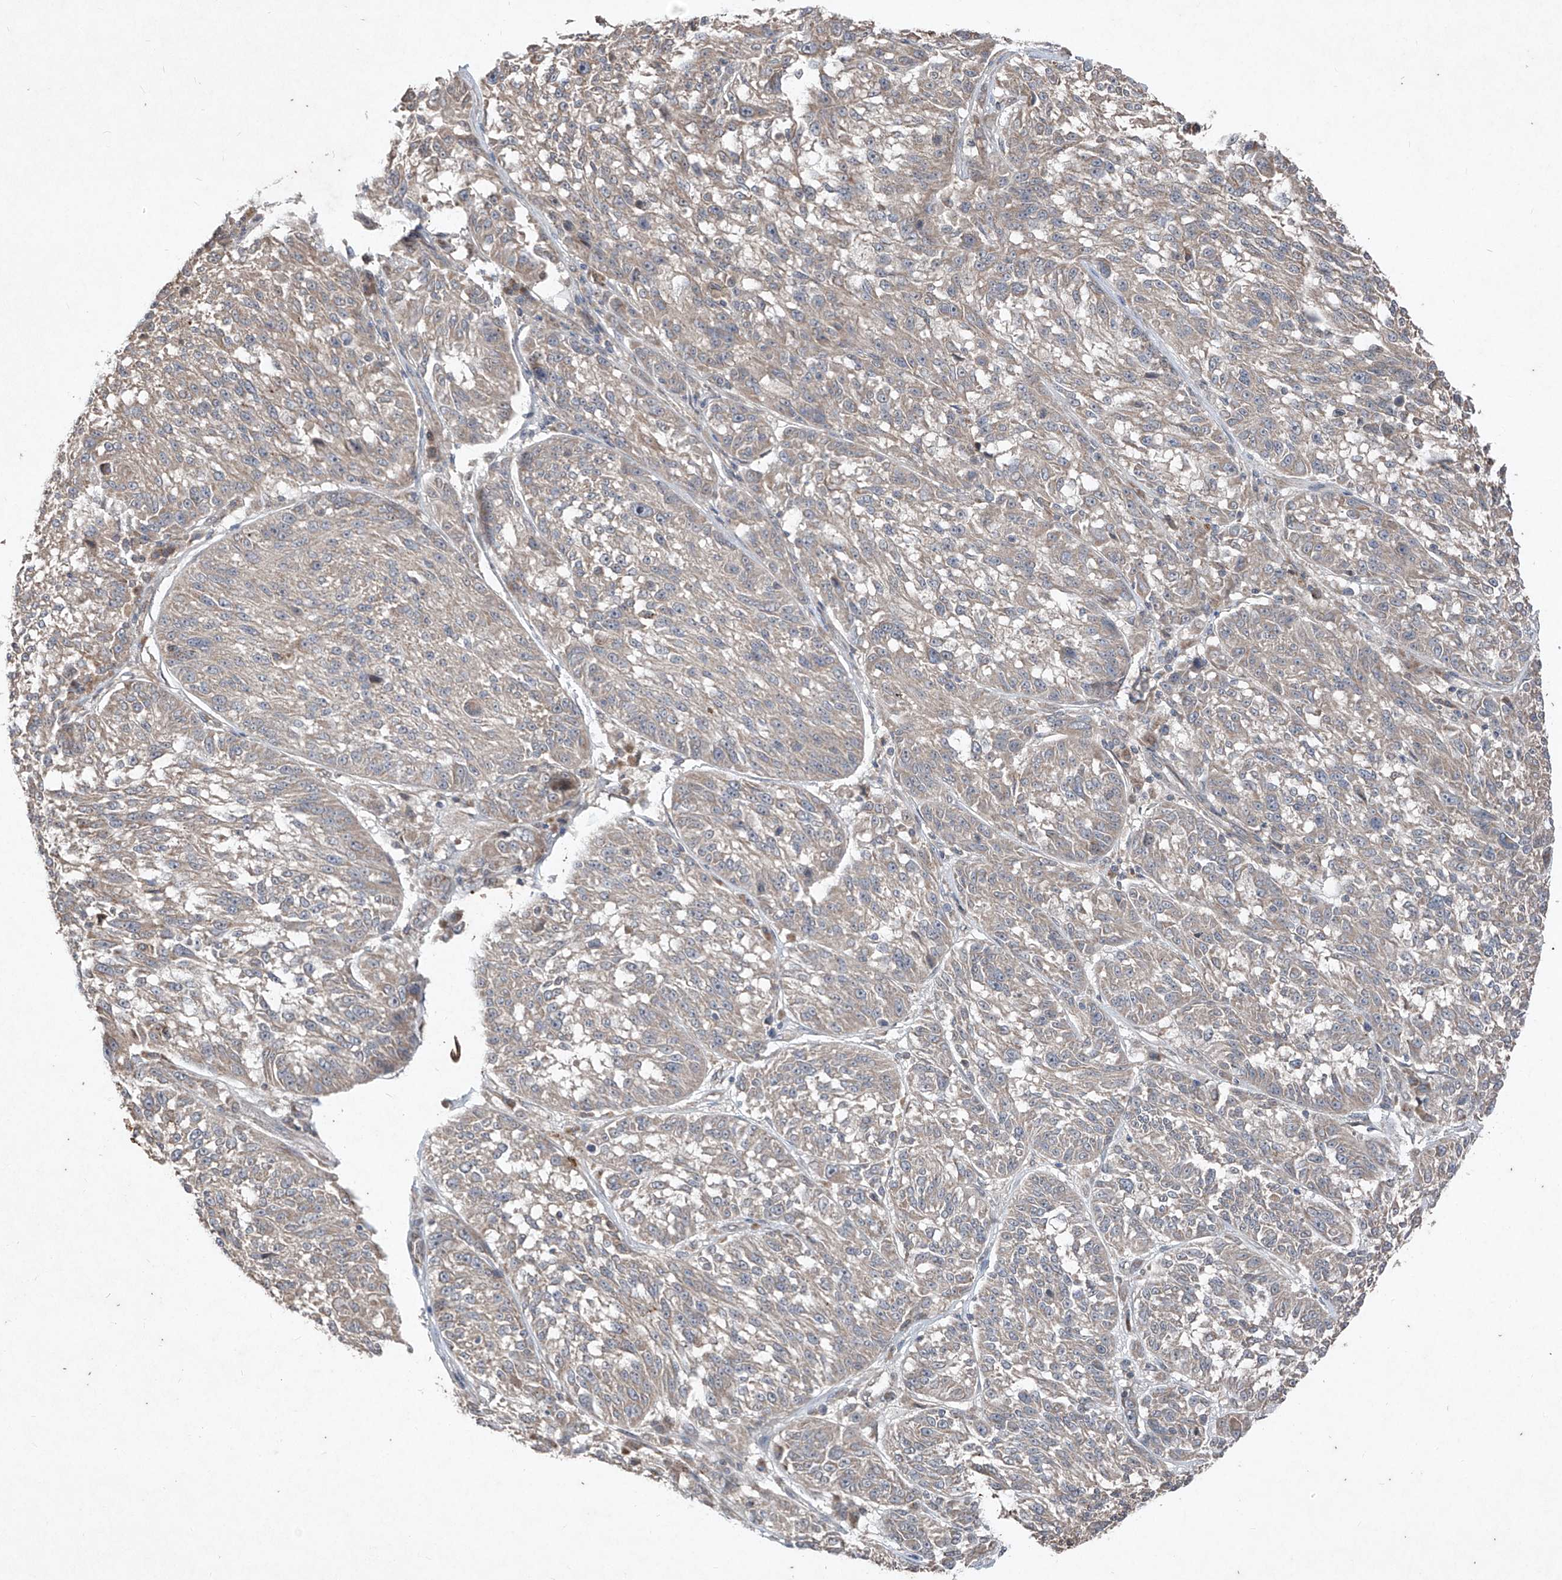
{"staining": {"intensity": "weak", "quantity": "<25%", "location": "cytoplasmic/membranous"}, "tissue": "melanoma", "cell_type": "Tumor cells", "image_type": "cancer", "snomed": [{"axis": "morphology", "description": "Malignant melanoma, NOS"}, {"axis": "topography", "description": "Skin"}], "caption": "A high-resolution micrograph shows IHC staining of melanoma, which reveals no significant positivity in tumor cells.", "gene": "ABCD3", "patient": {"sex": "male", "age": 53}}